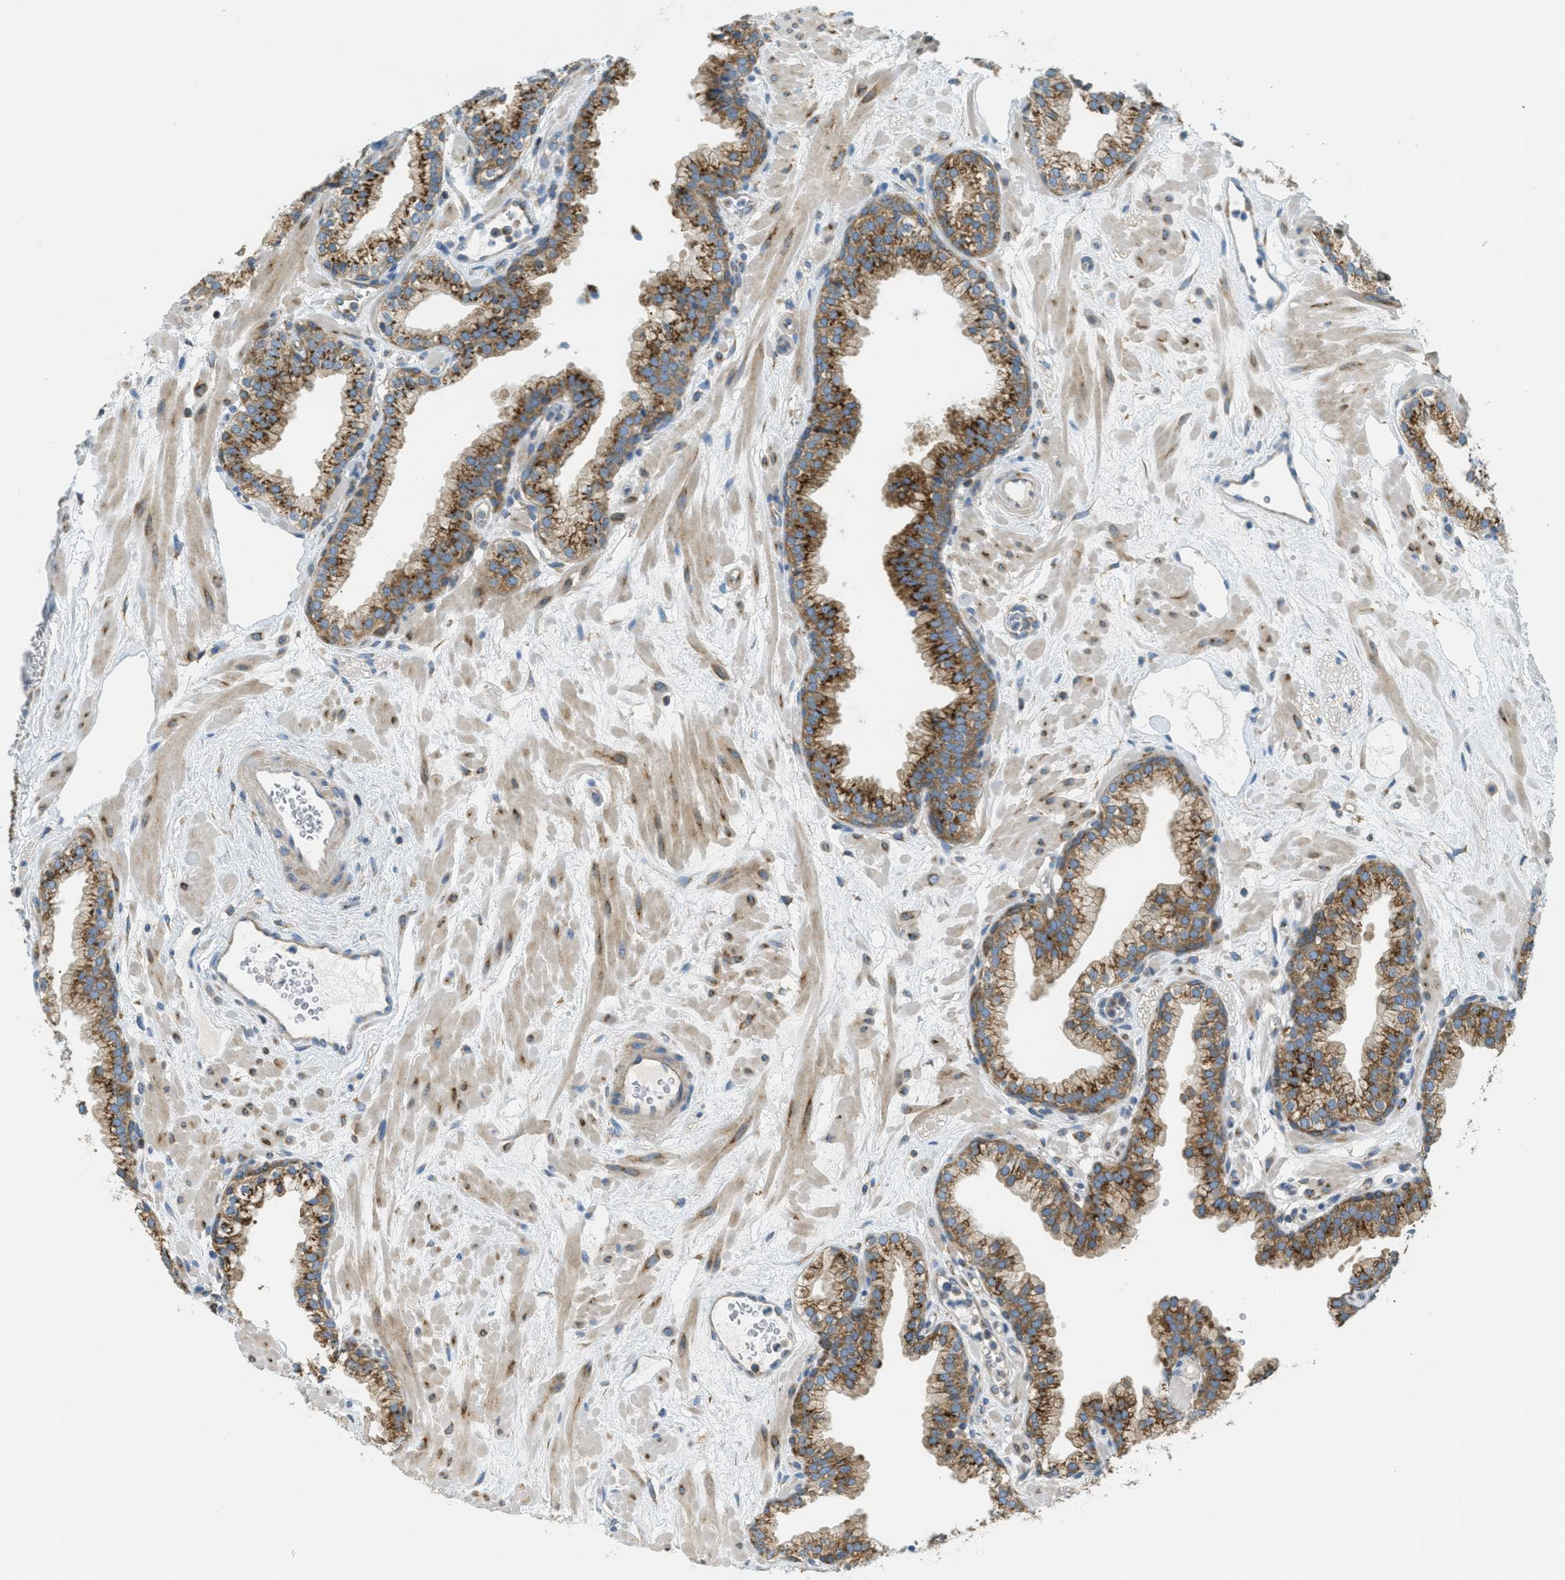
{"staining": {"intensity": "strong", "quantity": "25%-75%", "location": "cytoplasmic/membranous"}, "tissue": "prostate", "cell_type": "Glandular cells", "image_type": "normal", "snomed": [{"axis": "morphology", "description": "Normal tissue, NOS"}, {"axis": "morphology", "description": "Urothelial carcinoma, Low grade"}, {"axis": "topography", "description": "Urinary bladder"}, {"axis": "topography", "description": "Prostate"}], "caption": "Immunohistochemical staining of unremarkable prostate exhibits high levels of strong cytoplasmic/membranous positivity in approximately 25%-75% of glandular cells.", "gene": "ABCF1", "patient": {"sex": "male", "age": 60}}